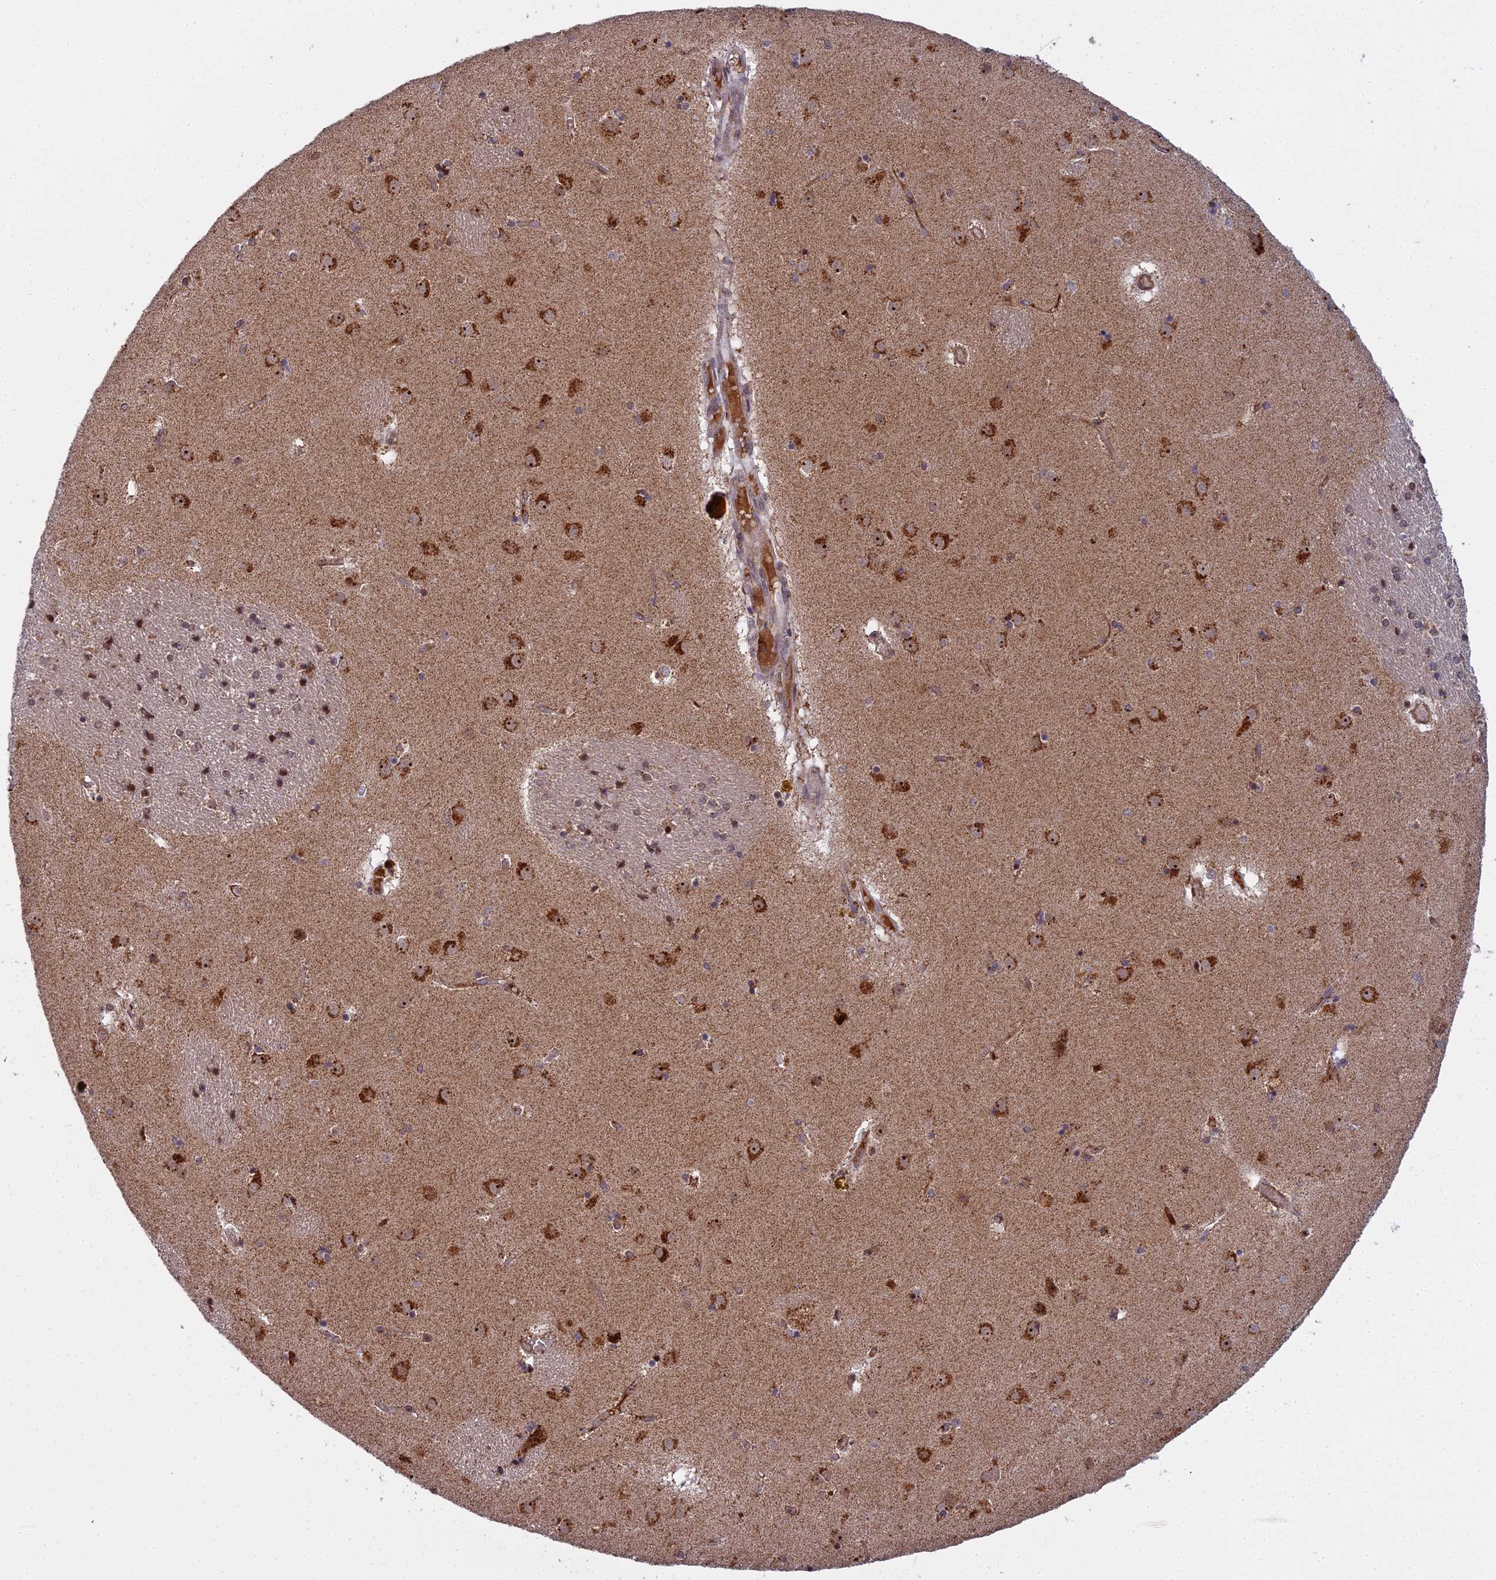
{"staining": {"intensity": "moderate", "quantity": "<25%", "location": "nuclear"}, "tissue": "caudate", "cell_type": "Glial cells", "image_type": "normal", "snomed": [{"axis": "morphology", "description": "Normal tissue, NOS"}, {"axis": "topography", "description": "Lateral ventricle wall"}], "caption": "Immunohistochemistry histopathology image of unremarkable caudate: caudate stained using immunohistochemistry (IHC) displays low levels of moderate protein expression localized specifically in the nuclear of glial cells, appearing as a nuclear brown color.", "gene": "MEOX1", "patient": {"sex": "male", "age": 70}}